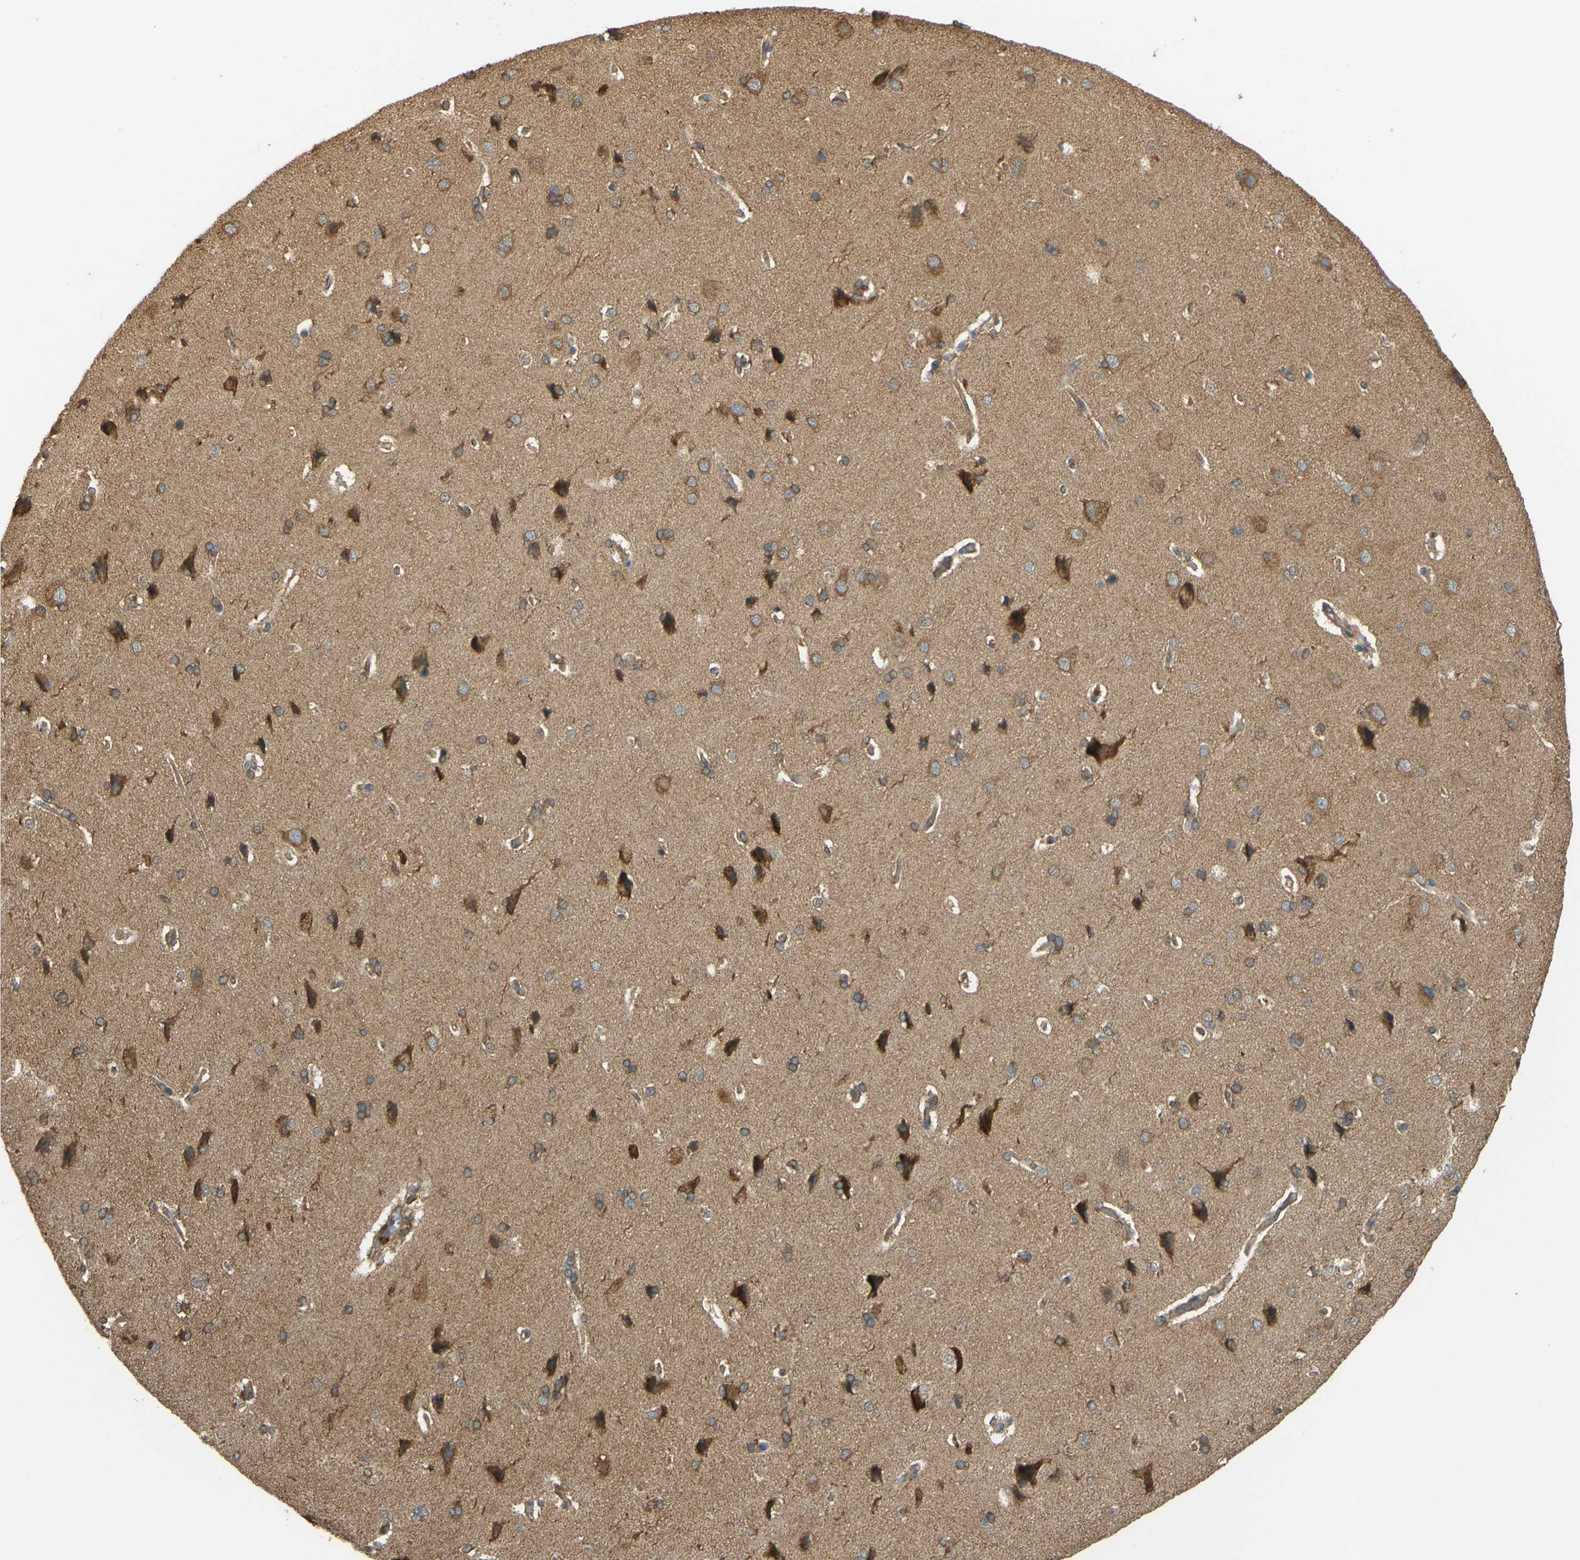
{"staining": {"intensity": "weak", "quantity": ">75%", "location": "cytoplasmic/membranous"}, "tissue": "cerebral cortex", "cell_type": "Endothelial cells", "image_type": "normal", "snomed": [{"axis": "morphology", "description": "Normal tissue, NOS"}, {"axis": "topography", "description": "Cerebral cortex"}], "caption": "A histopathology image showing weak cytoplasmic/membranous positivity in about >75% of endothelial cells in benign cerebral cortex, as visualized by brown immunohistochemical staining.", "gene": "CTTN", "patient": {"sex": "male", "age": 62}}